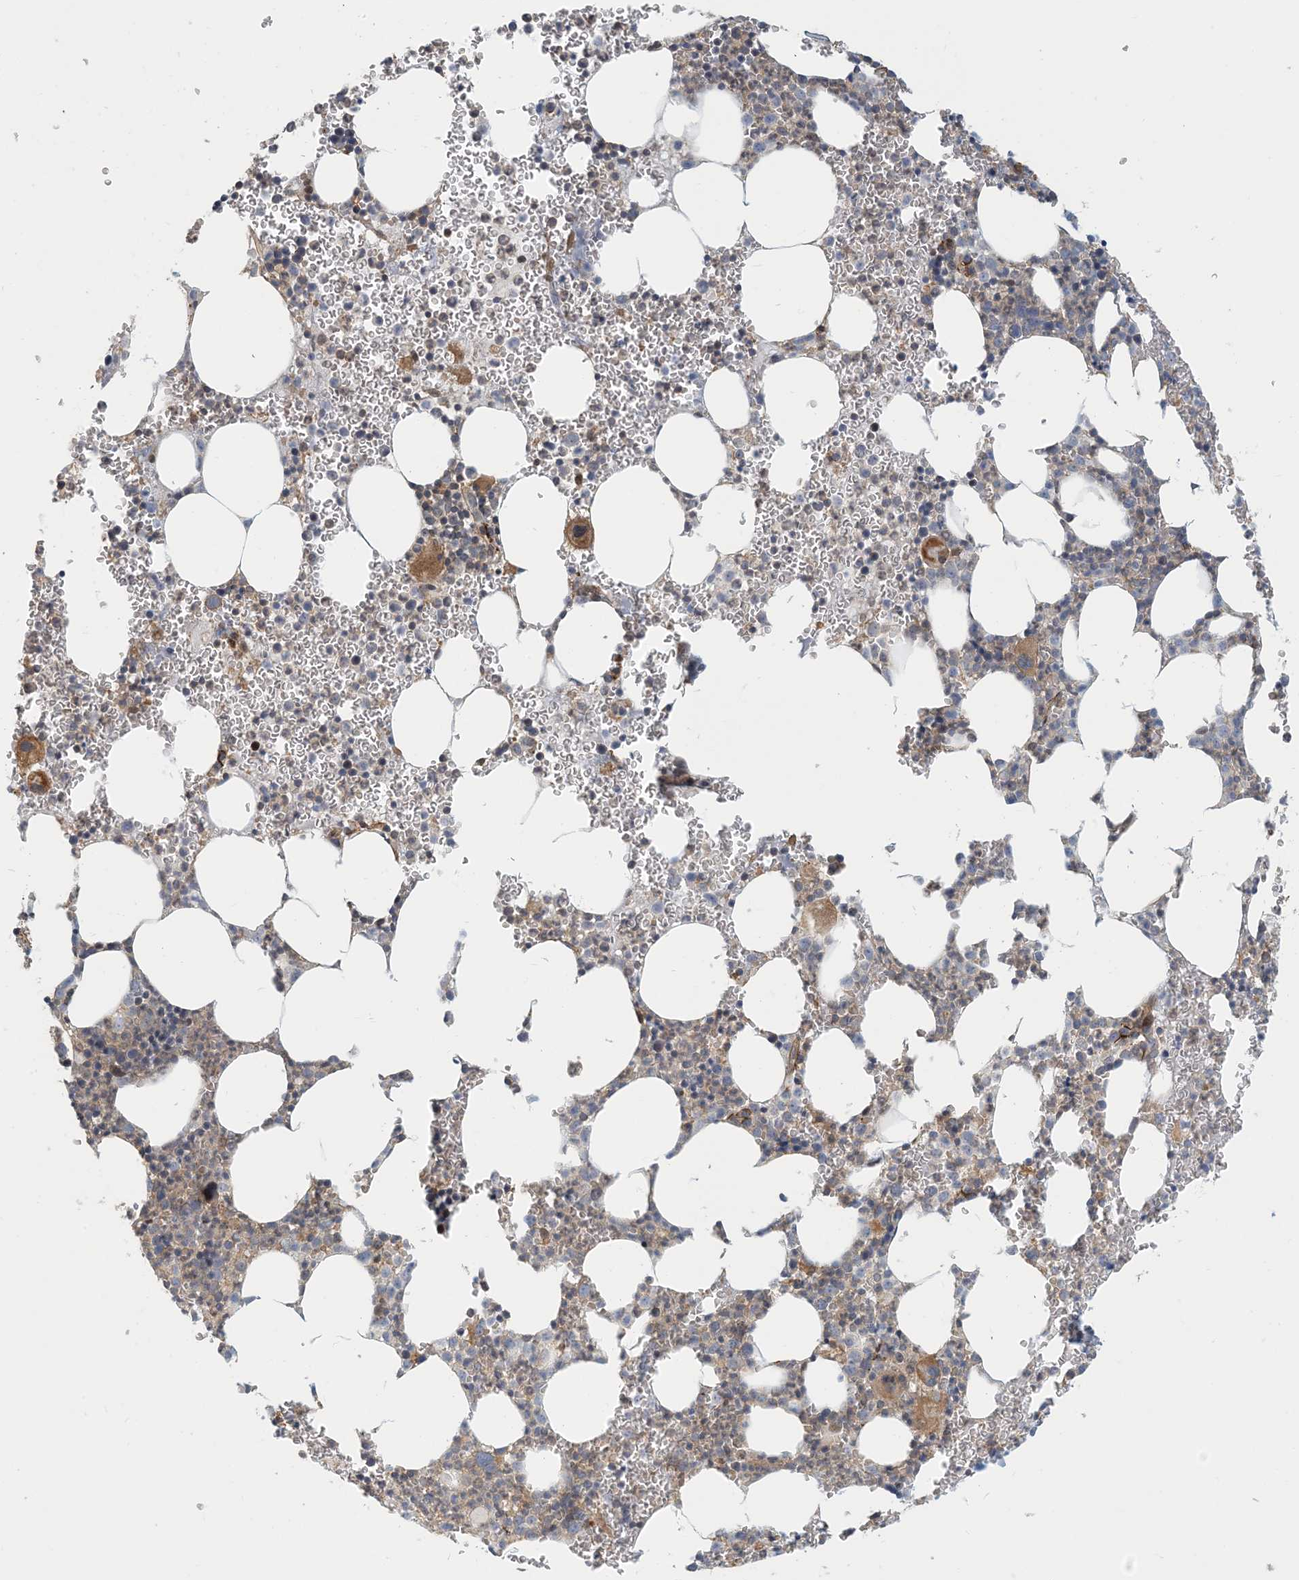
{"staining": {"intensity": "moderate", "quantity": "<25%", "location": "cytoplasmic/membranous"}, "tissue": "bone marrow", "cell_type": "Hematopoietic cells", "image_type": "normal", "snomed": [{"axis": "morphology", "description": "Normal tissue, NOS"}, {"axis": "topography", "description": "Bone marrow"}], "caption": "IHC micrograph of normal bone marrow: human bone marrow stained using immunohistochemistry displays low levels of moderate protein expression localized specifically in the cytoplasmic/membranous of hematopoietic cells, appearing as a cytoplasmic/membranous brown color.", "gene": "MAPKBP1", "patient": {"sex": "female", "age": 78}}